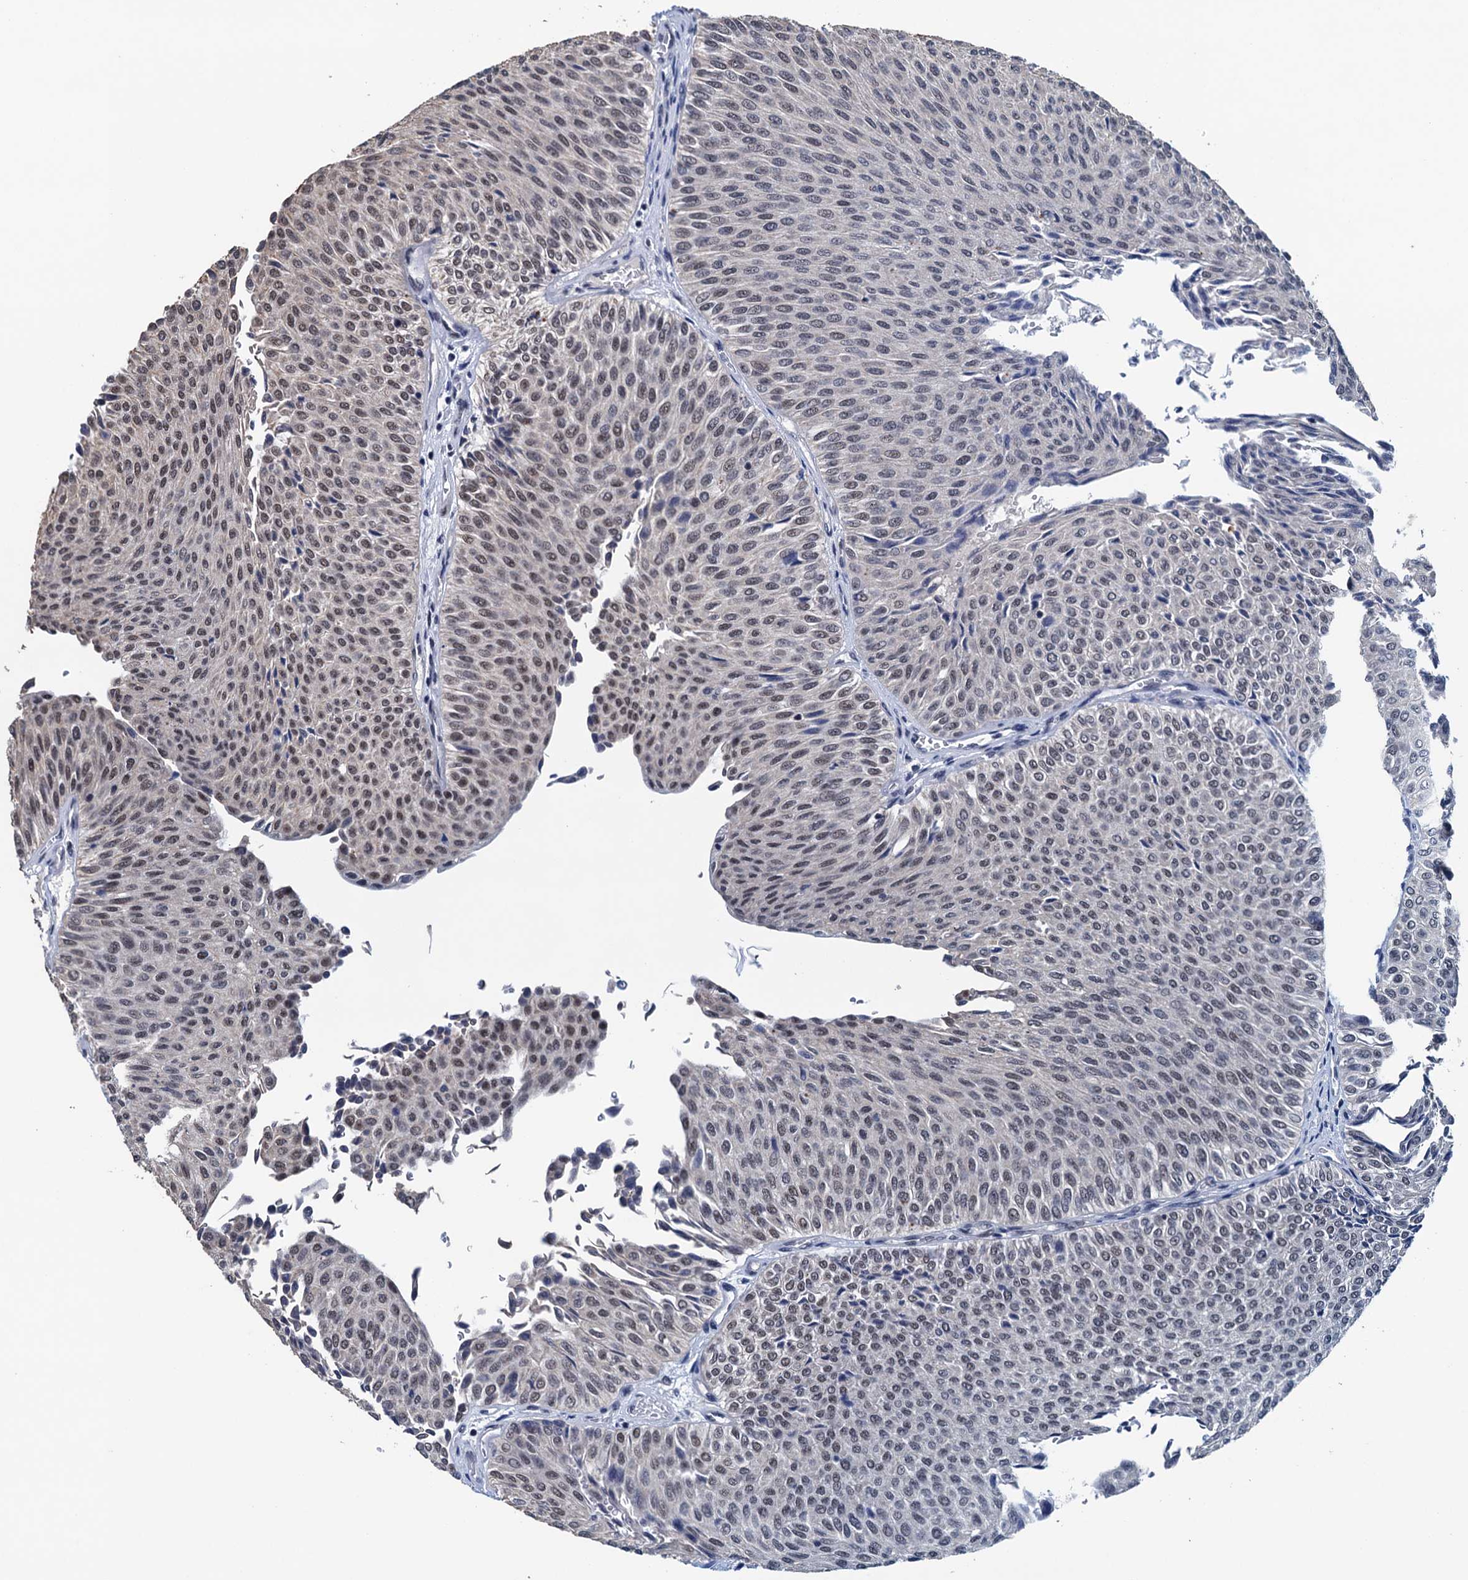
{"staining": {"intensity": "moderate", "quantity": "25%-75%", "location": "nuclear"}, "tissue": "urothelial cancer", "cell_type": "Tumor cells", "image_type": "cancer", "snomed": [{"axis": "morphology", "description": "Urothelial carcinoma, Low grade"}, {"axis": "topography", "description": "Urinary bladder"}], "caption": "Immunohistochemistry histopathology image of neoplastic tissue: human low-grade urothelial carcinoma stained using immunohistochemistry demonstrates medium levels of moderate protein expression localized specifically in the nuclear of tumor cells, appearing as a nuclear brown color.", "gene": "FNBP4", "patient": {"sex": "male", "age": 78}}